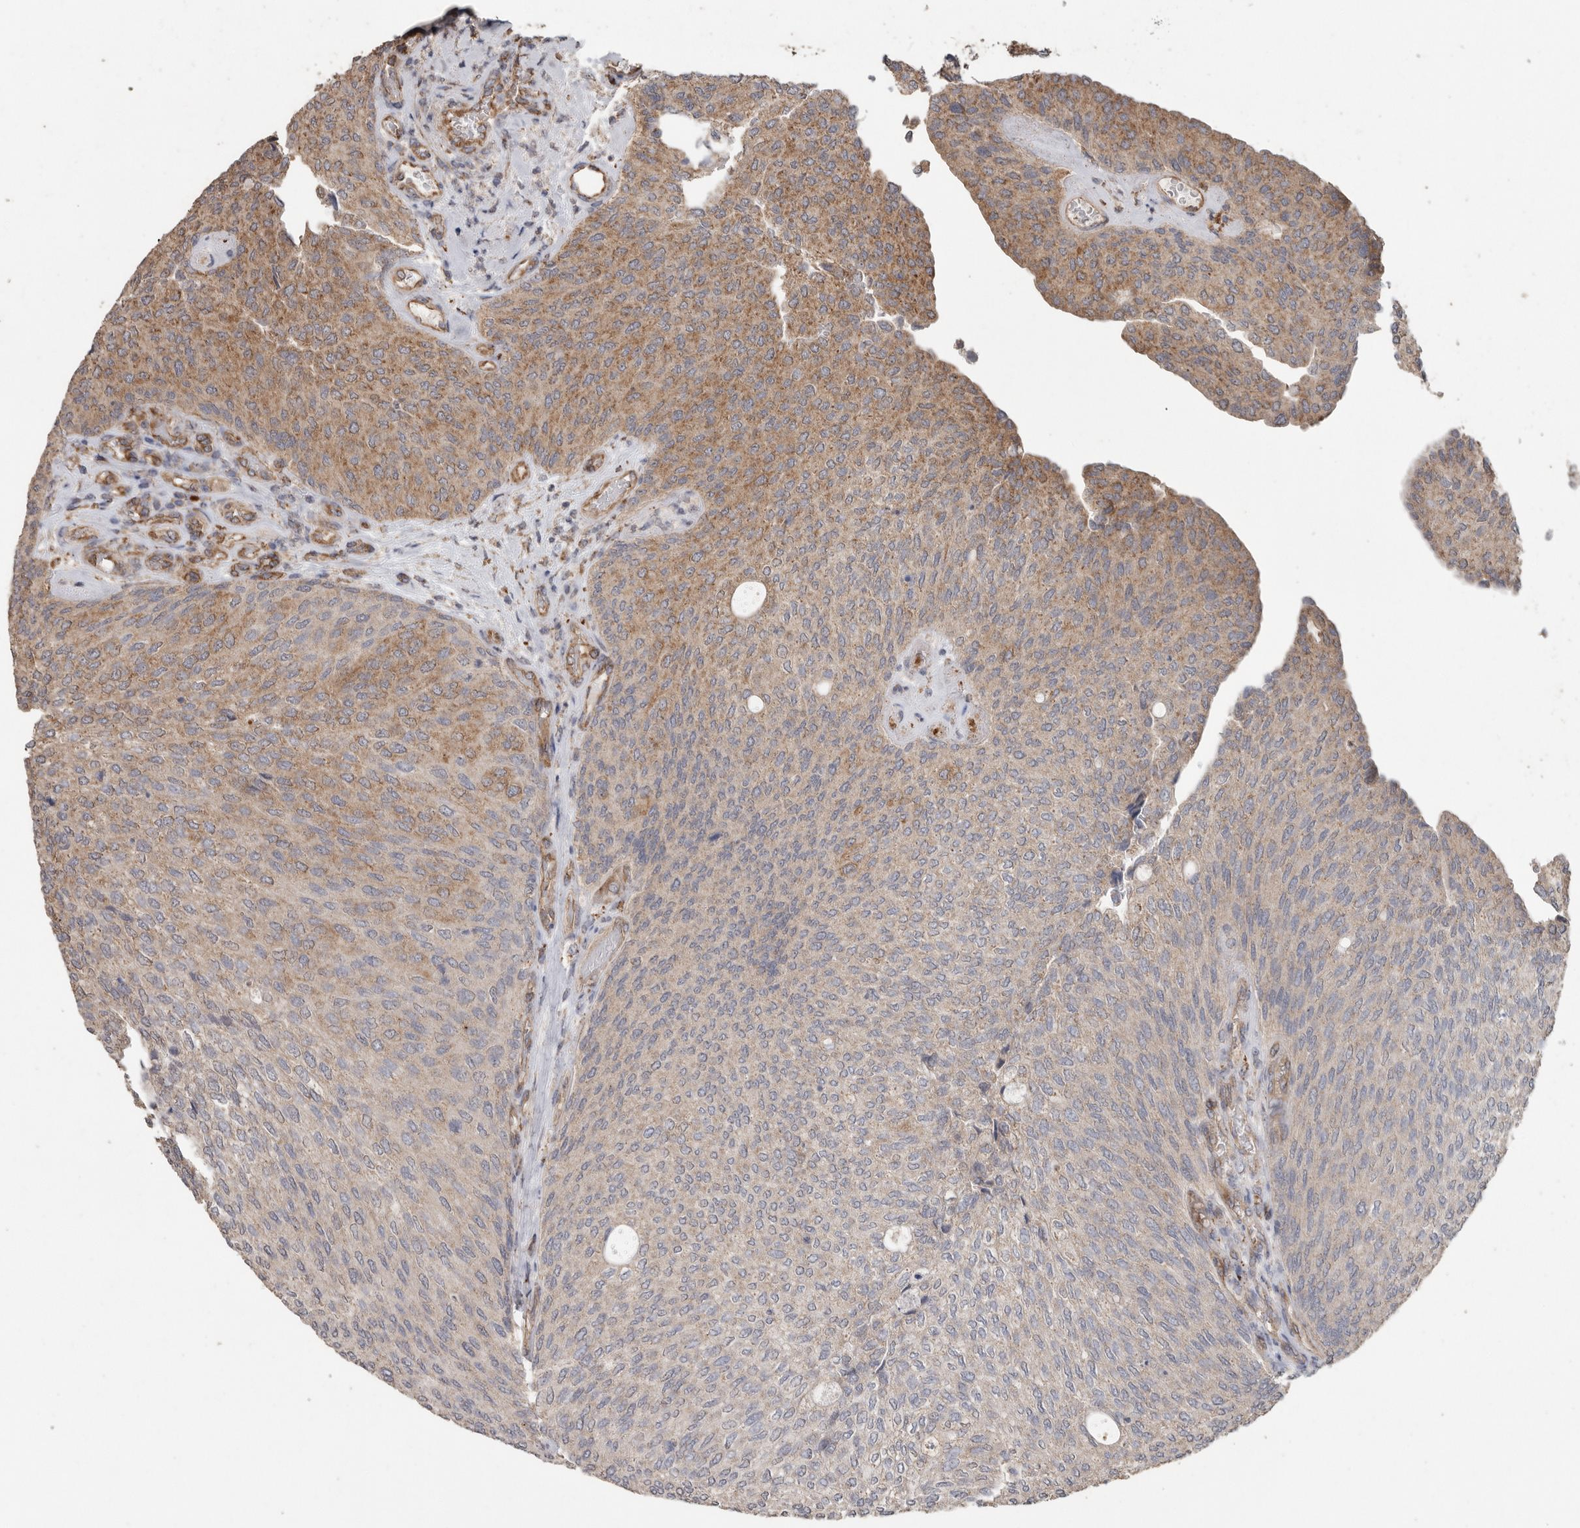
{"staining": {"intensity": "moderate", "quantity": "<25%", "location": "cytoplasmic/membranous"}, "tissue": "urothelial cancer", "cell_type": "Tumor cells", "image_type": "cancer", "snomed": [{"axis": "morphology", "description": "Urothelial carcinoma, Low grade"}, {"axis": "topography", "description": "Urinary bladder"}], "caption": "Approximately <25% of tumor cells in urothelial cancer show moderate cytoplasmic/membranous protein expression as visualized by brown immunohistochemical staining.", "gene": "PODXL2", "patient": {"sex": "female", "age": 79}}